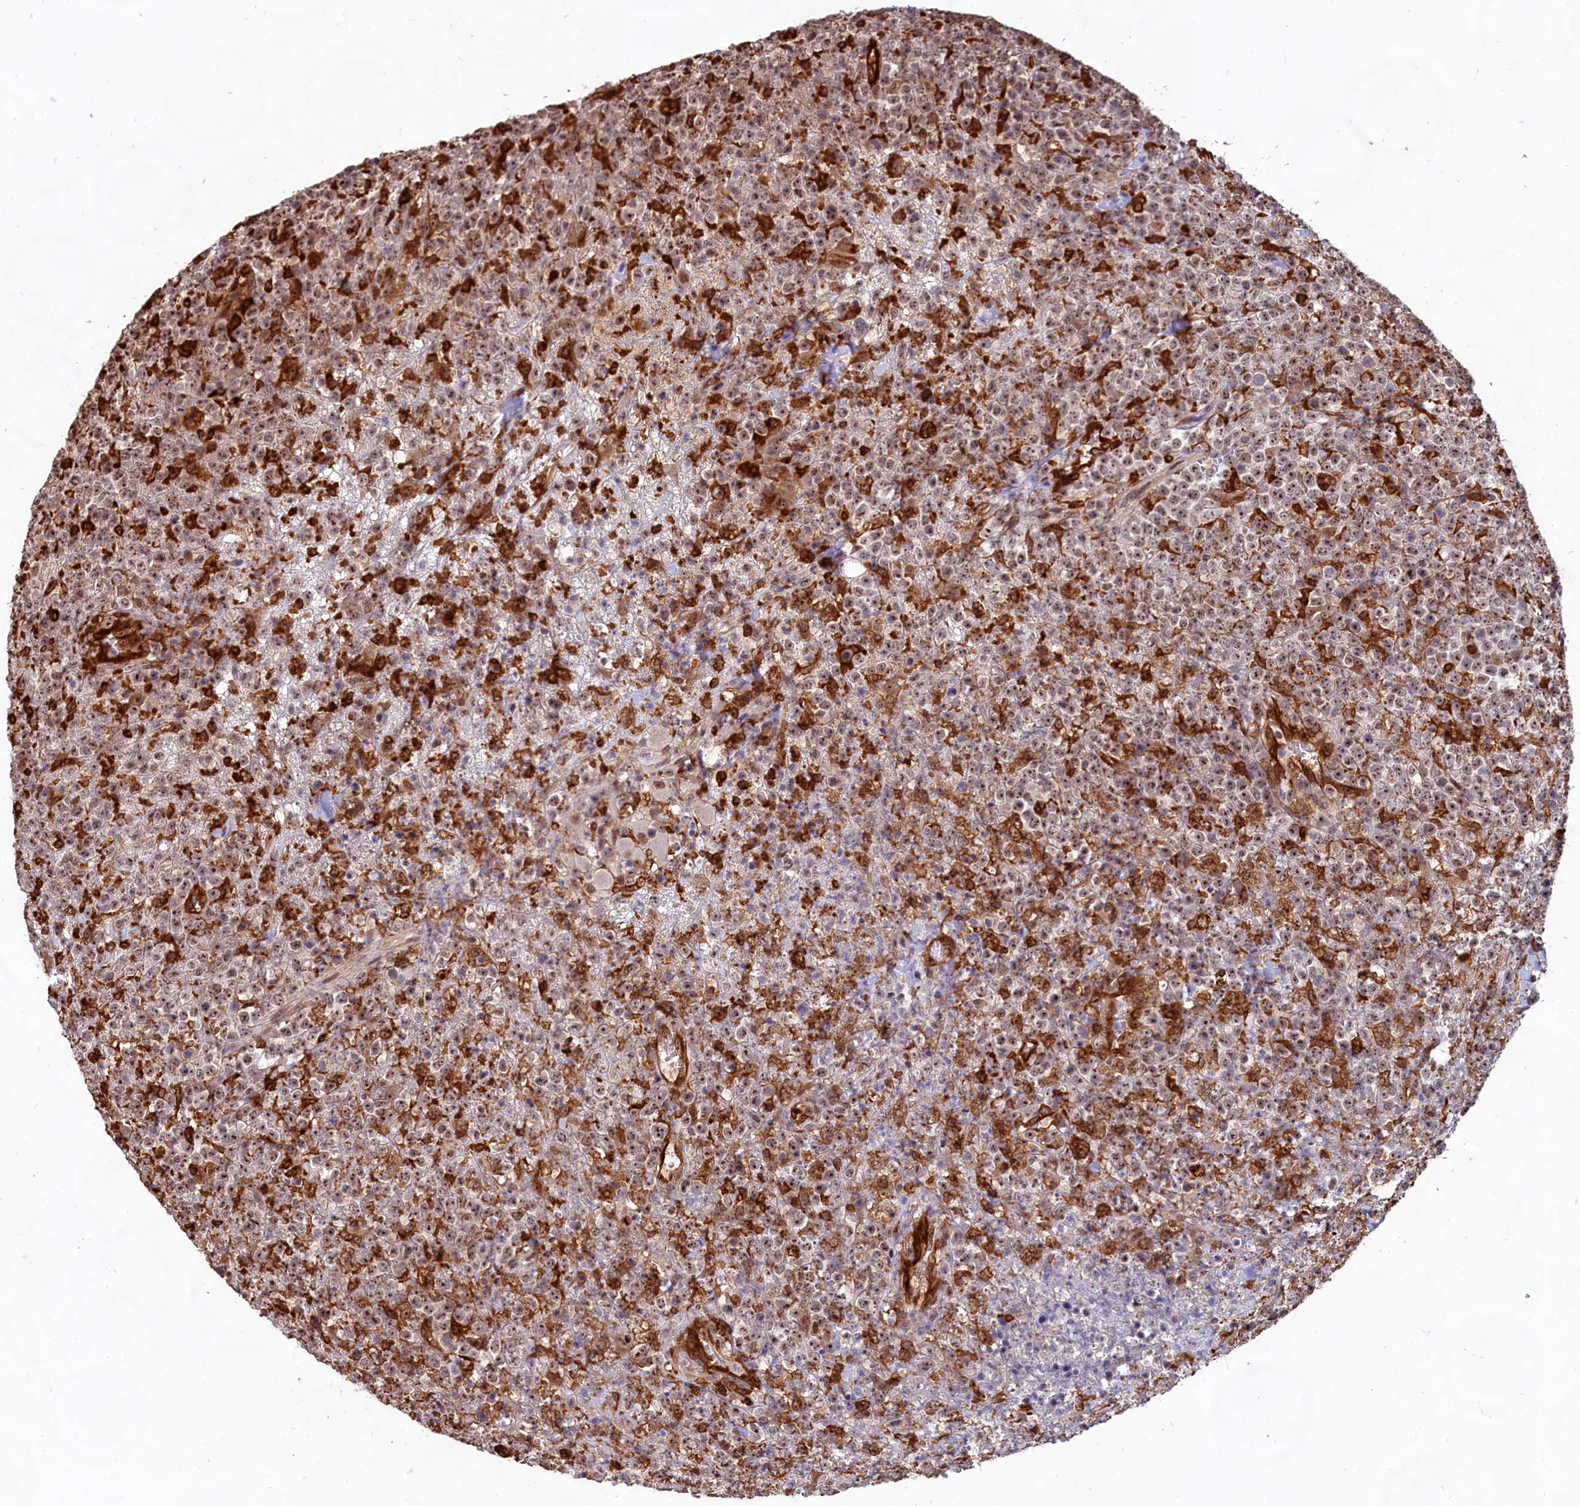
{"staining": {"intensity": "moderate", "quantity": ">75%", "location": "nuclear"}, "tissue": "lymphoma", "cell_type": "Tumor cells", "image_type": "cancer", "snomed": [{"axis": "morphology", "description": "Malignant lymphoma, non-Hodgkin's type, High grade"}, {"axis": "topography", "description": "Colon"}], "caption": "A brown stain labels moderate nuclear staining of a protein in lymphoma tumor cells. (Brightfield microscopy of DAB IHC at high magnification).", "gene": "C1D", "patient": {"sex": "female", "age": 53}}